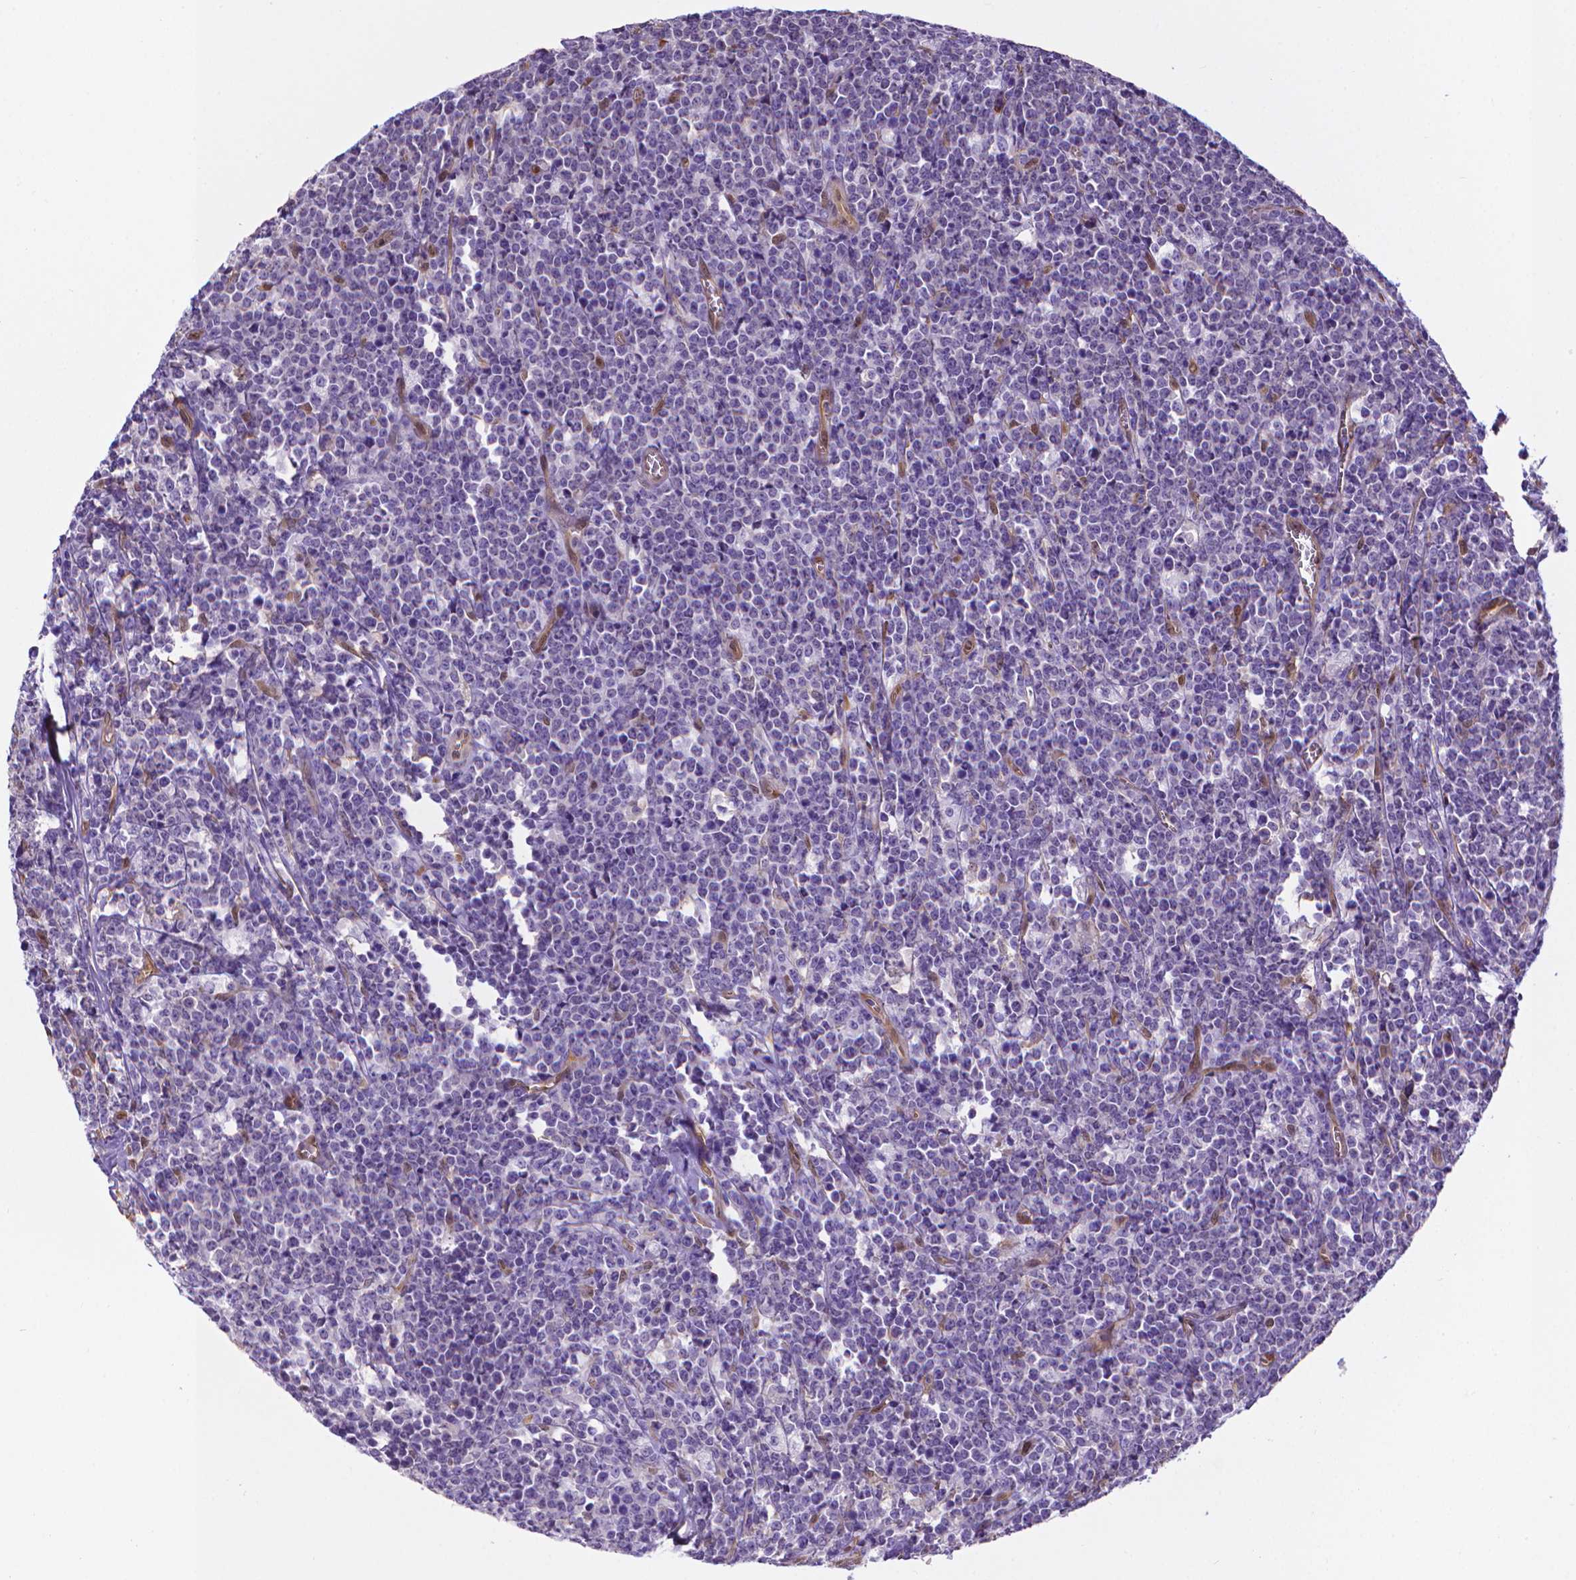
{"staining": {"intensity": "negative", "quantity": "none", "location": "none"}, "tissue": "lymphoma", "cell_type": "Tumor cells", "image_type": "cancer", "snomed": [{"axis": "morphology", "description": "Malignant lymphoma, non-Hodgkin's type, High grade"}, {"axis": "topography", "description": "Small intestine"}], "caption": "Immunohistochemistry (IHC) histopathology image of lymphoma stained for a protein (brown), which reveals no staining in tumor cells. The staining was performed using DAB to visualize the protein expression in brown, while the nuclei were stained in blue with hematoxylin (Magnification: 20x).", "gene": "CLIC4", "patient": {"sex": "female", "age": 56}}